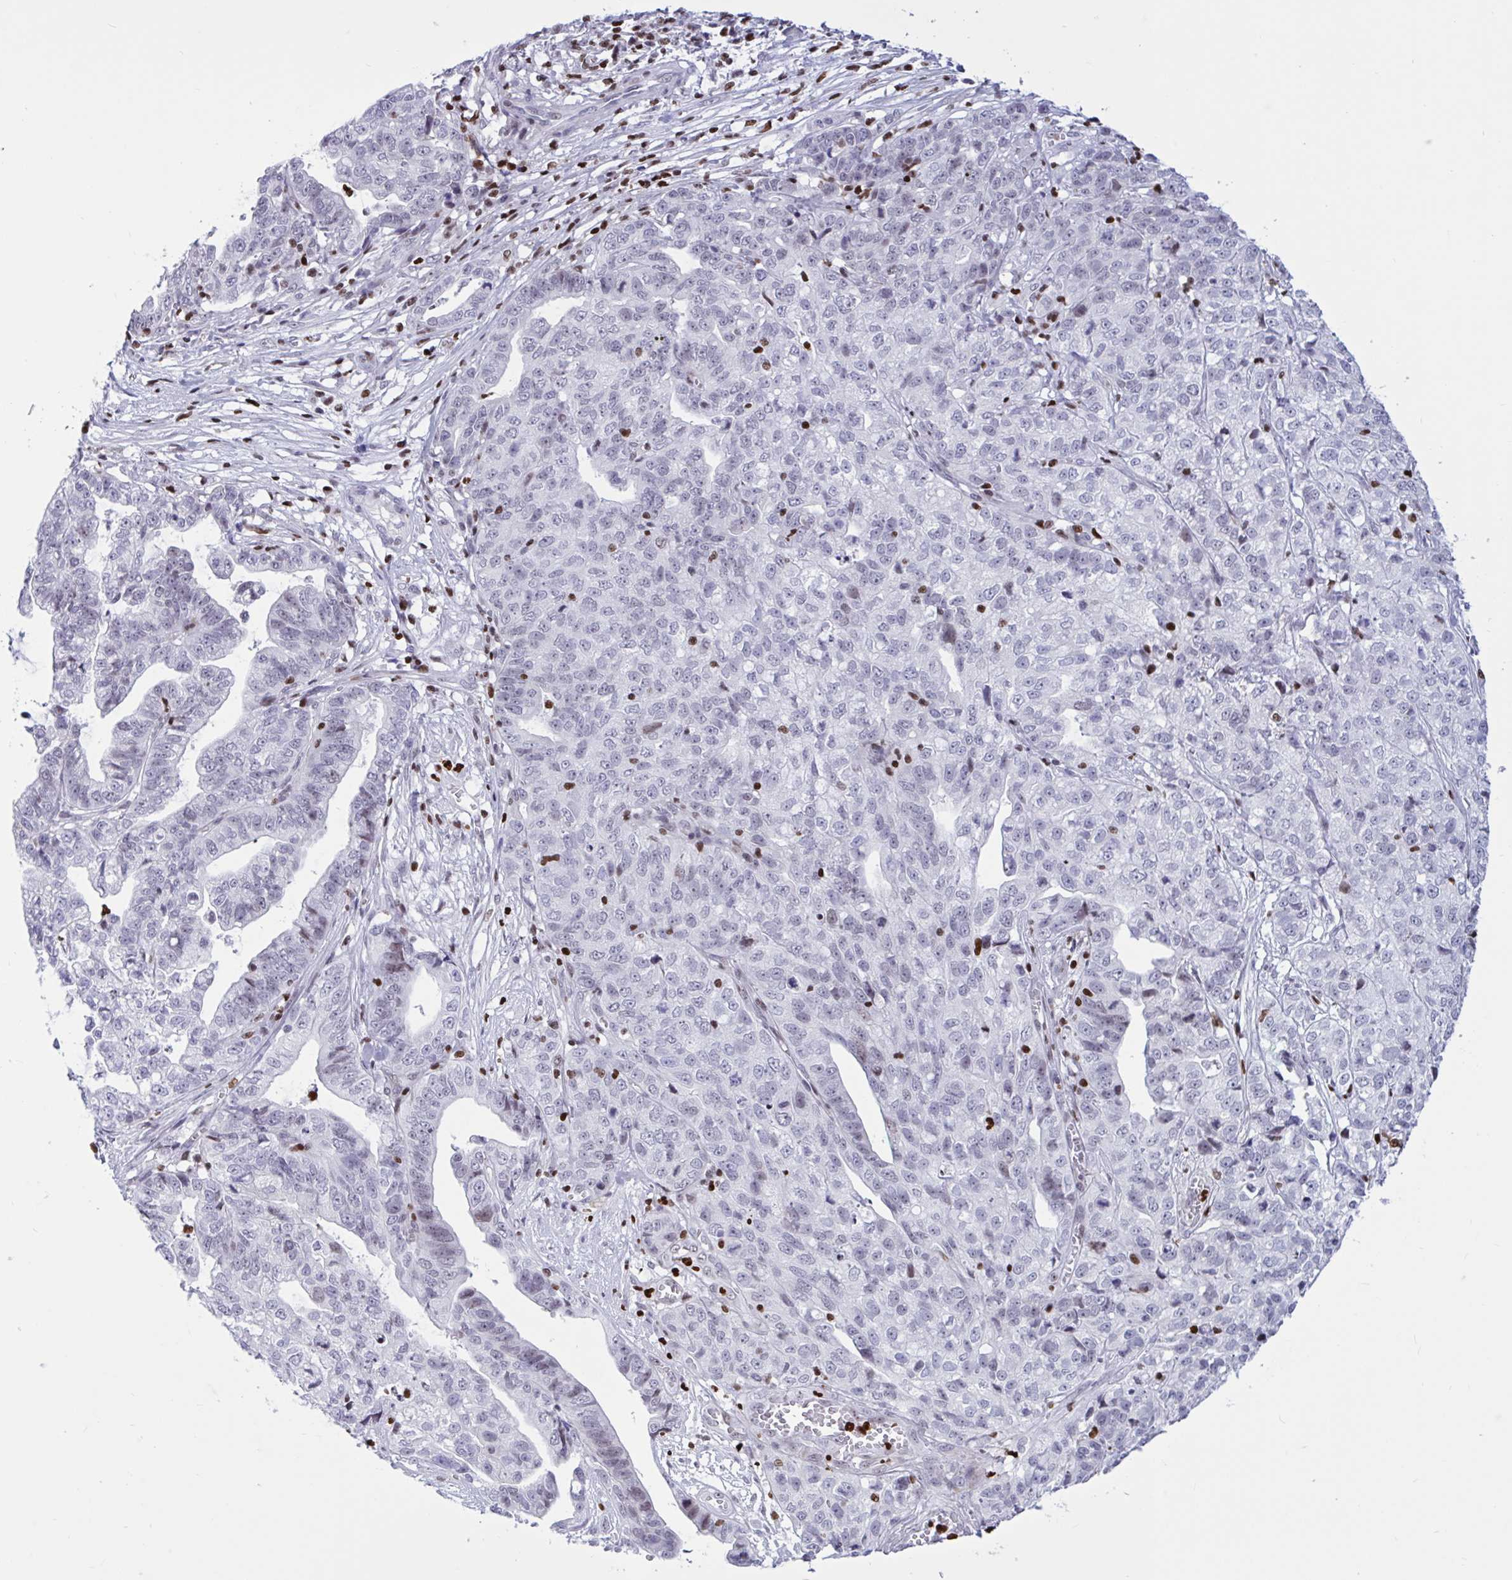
{"staining": {"intensity": "negative", "quantity": "none", "location": "none"}, "tissue": "stomach cancer", "cell_type": "Tumor cells", "image_type": "cancer", "snomed": [{"axis": "morphology", "description": "Adenocarcinoma, NOS"}, {"axis": "topography", "description": "Stomach, upper"}], "caption": "An IHC histopathology image of adenocarcinoma (stomach) is shown. There is no staining in tumor cells of adenocarcinoma (stomach). (Brightfield microscopy of DAB immunohistochemistry at high magnification).", "gene": "HMGB2", "patient": {"sex": "female", "age": 67}}